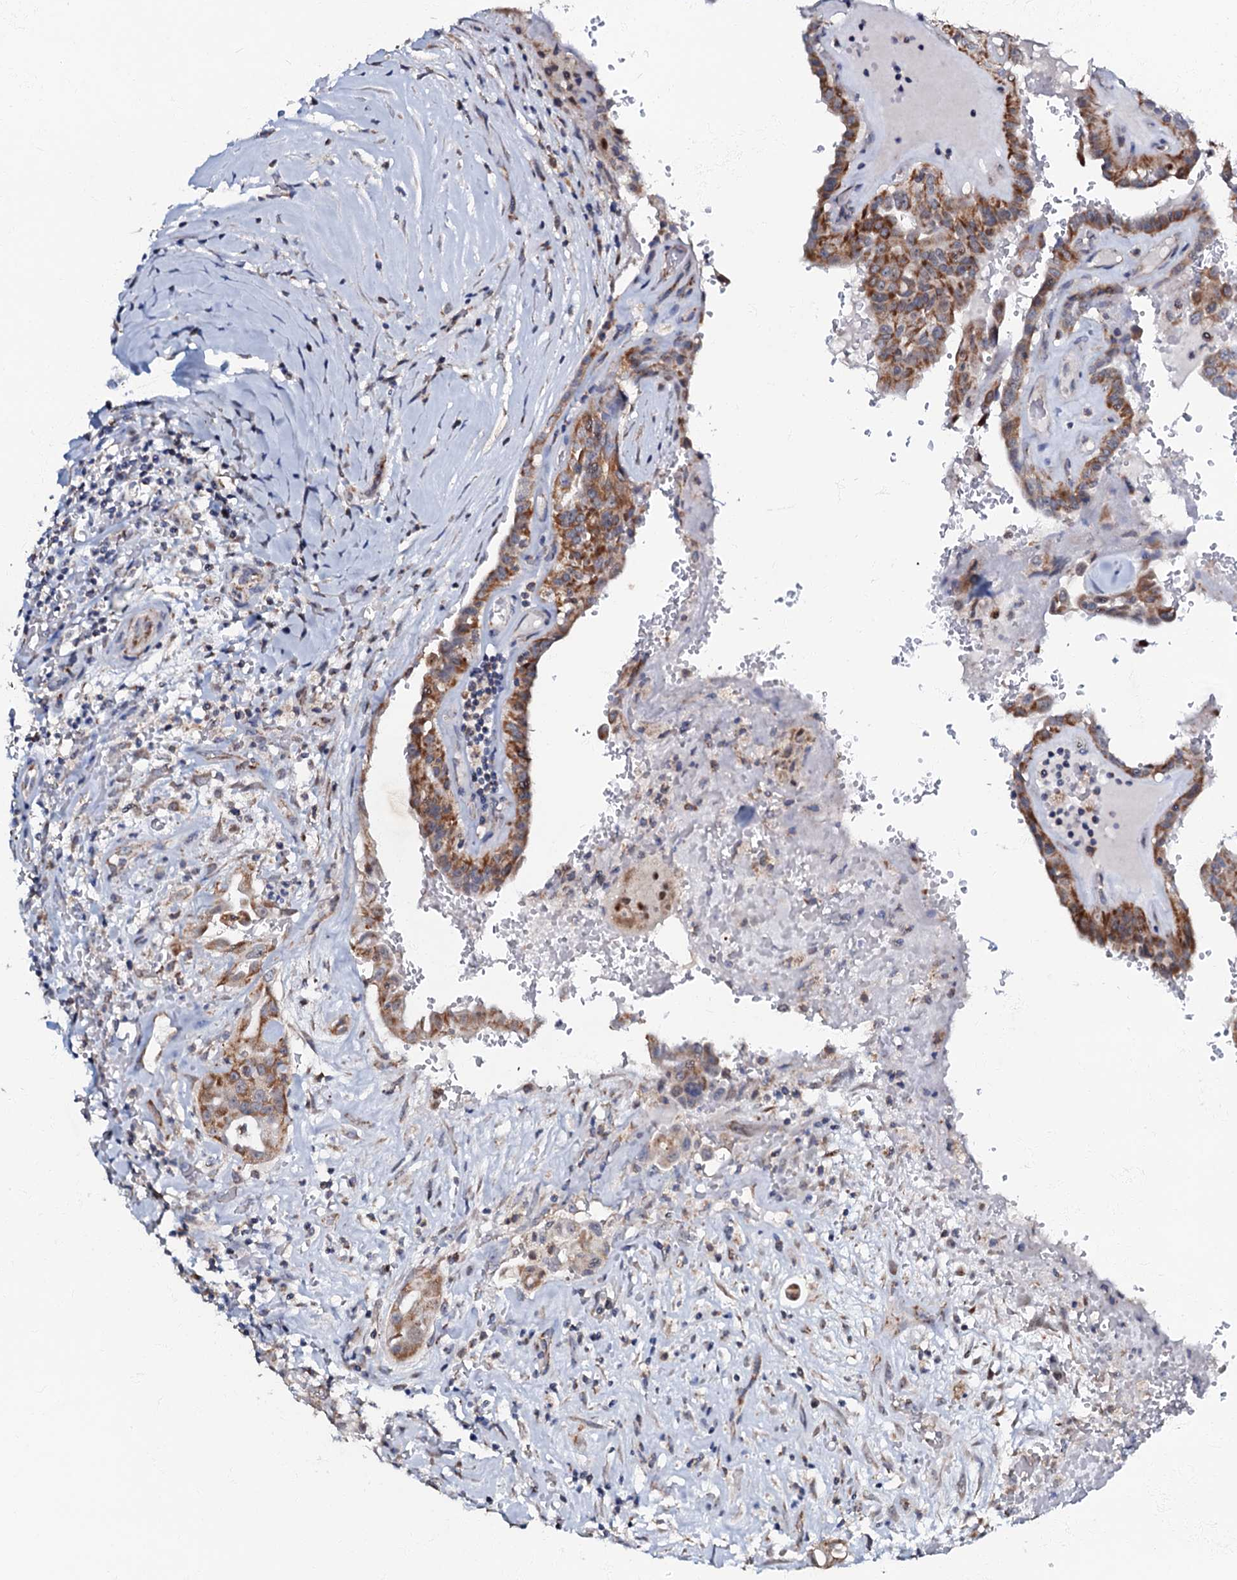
{"staining": {"intensity": "strong", "quantity": ">75%", "location": "cytoplasmic/membranous"}, "tissue": "thyroid cancer", "cell_type": "Tumor cells", "image_type": "cancer", "snomed": [{"axis": "morphology", "description": "Papillary adenocarcinoma, NOS"}, {"axis": "topography", "description": "Thyroid gland"}], "caption": "The immunohistochemical stain shows strong cytoplasmic/membranous positivity in tumor cells of papillary adenocarcinoma (thyroid) tissue.", "gene": "MRPL51", "patient": {"sex": "male", "age": 77}}